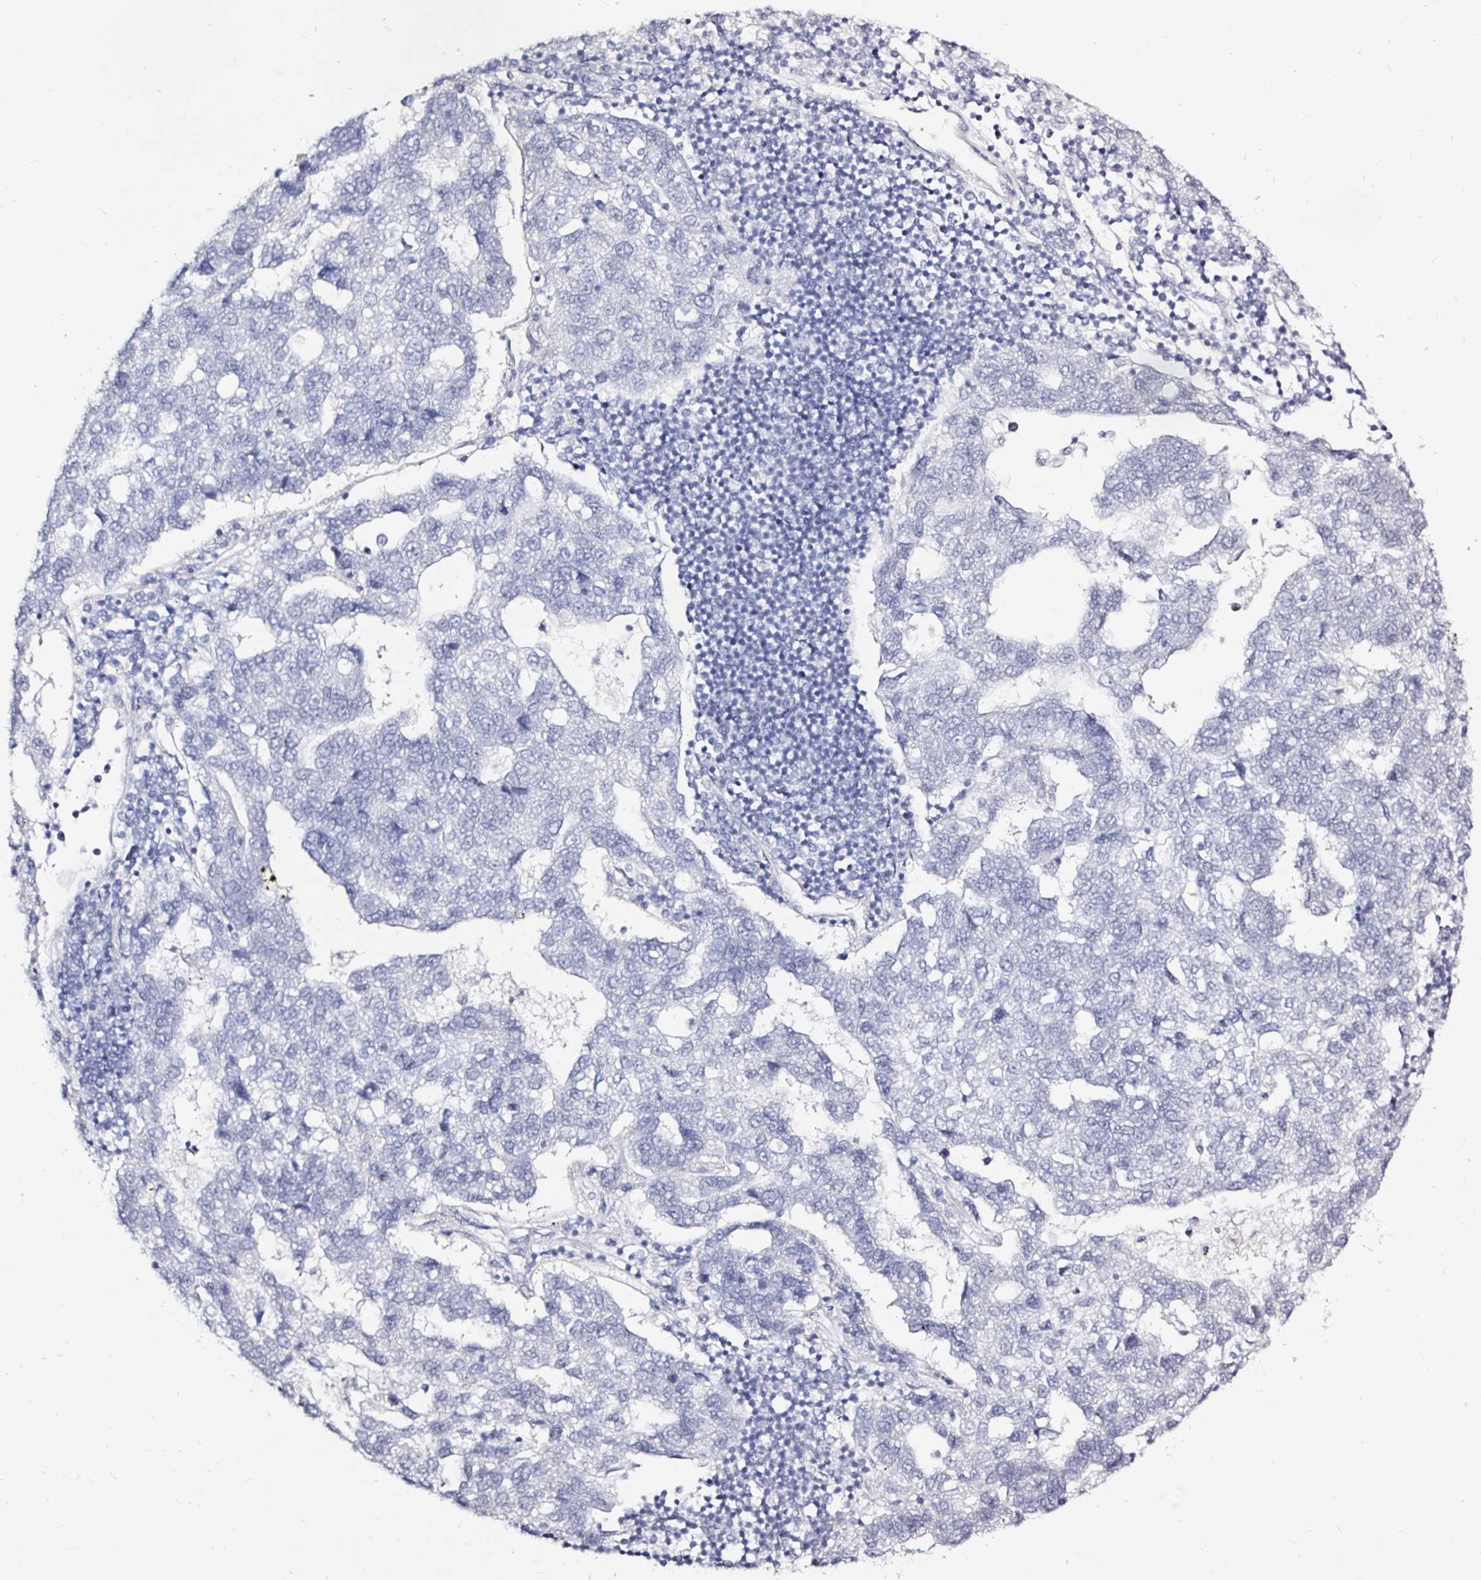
{"staining": {"intensity": "negative", "quantity": "none", "location": "none"}, "tissue": "pancreatic cancer", "cell_type": "Tumor cells", "image_type": "cancer", "snomed": [{"axis": "morphology", "description": "Adenocarcinoma, NOS"}, {"axis": "topography", "description": "Pancreas"}], "caption": "The micrograph exhibits no staining of tumor cells in adenocarcinoma (pancreatic).", "gene": "LUZP4", "patient": {"sex": "female", "age": 61}}